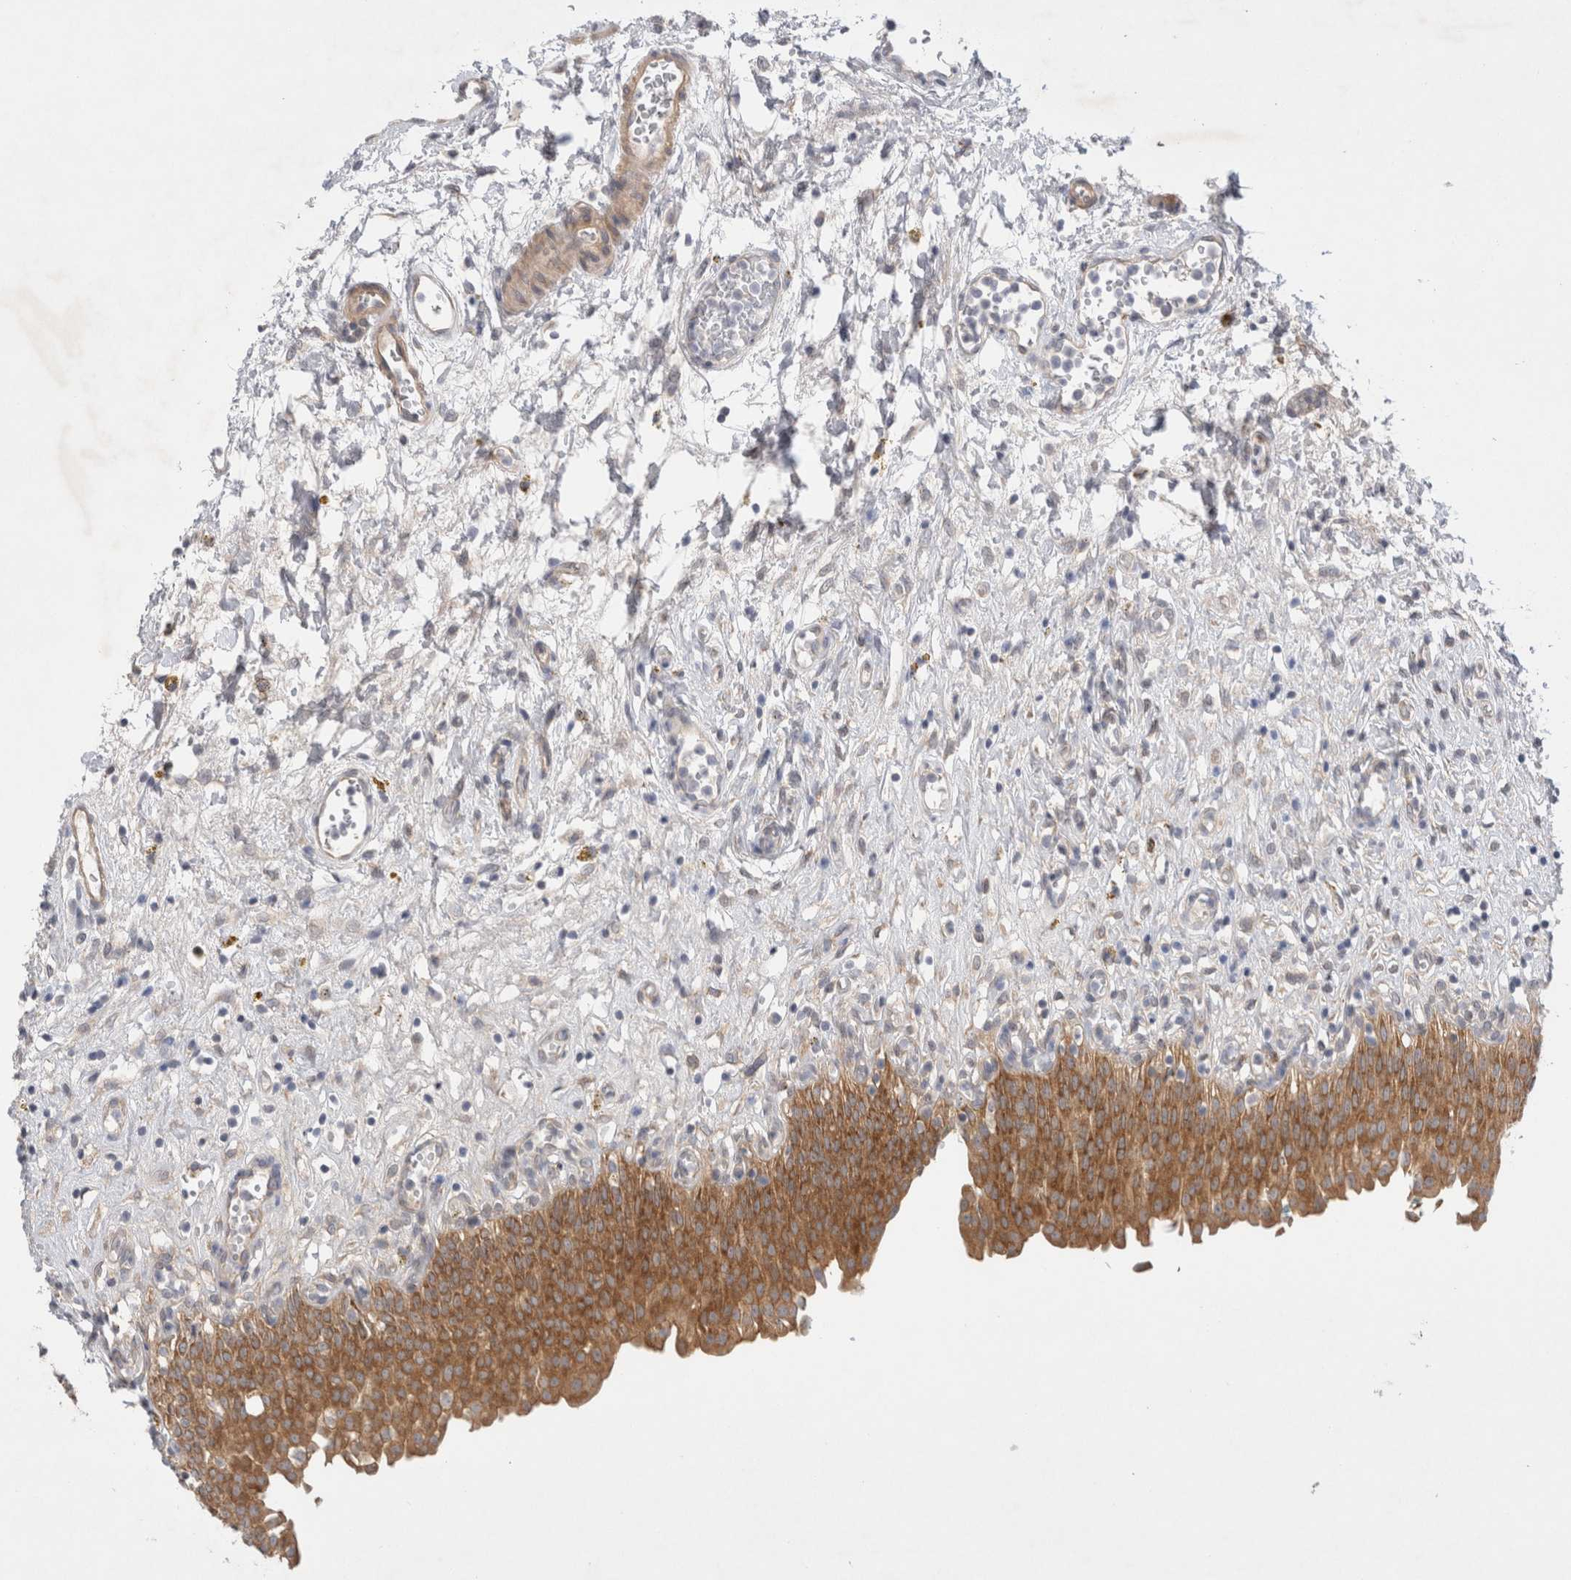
{"staining": {"intensity": "strong", "quantity": ">75%", "location": "cytoplasmic/membranous"}, "tissue": "urinary bladder", "cell_type": "Urothelial cells", "image_type": "normal", "snomed": [{"axis": "morphology", "description": "Urothelial carcinoma, High grade"}, {"axis": "topography", "description": "Urinary bladder"}], "caption": "DAB immunohistochemical staining of normal urinary bladder displays strong cytoplasmic/membranous protein staining in approximately >75% of urothelial cells.", "gene": "WIPF2", "patient": {"sex": "male", "age": 46}}